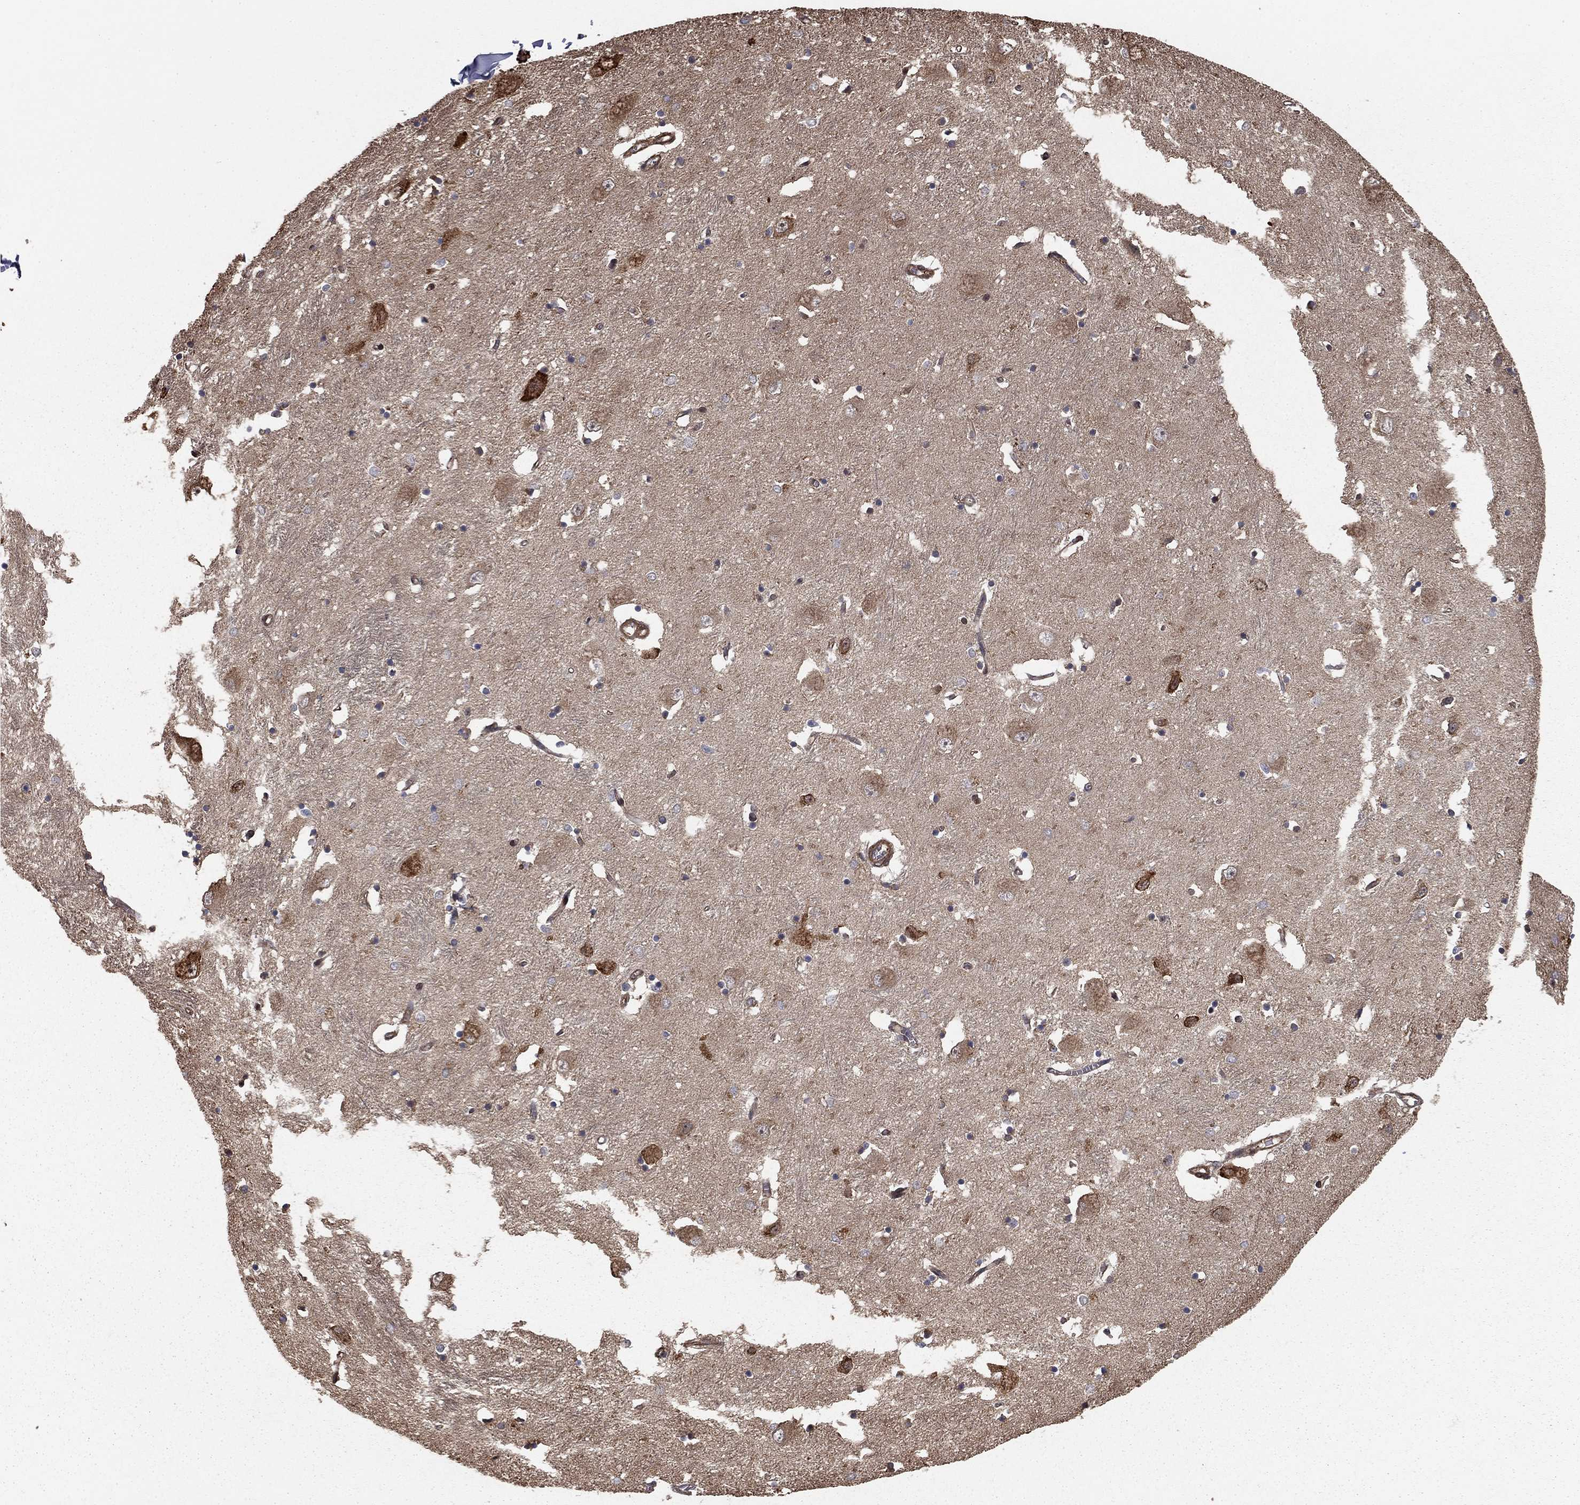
{"staining": {"intensity": "negative", "quantity": "none", "location": "none"}, "tissue": "caudate", "cell_type": "Glial cells", "image_type": "normal", "snomed": [{"axis": "morphology", "description": "Normal tissue, NOS"}, {"axis": "topography", "description": "Lateral ventricle wall"}], "caption": "Immunohistochemistry (IHC) histopathology image of unremarkable caudate stained for a protein (brown), which reveals no staining in glial cells. (DAB immunohistochemistry visualized using brightfield microscopy, high magnification).", "gene": "HABP4", "patient": {"sex": "male", "age": 54}}